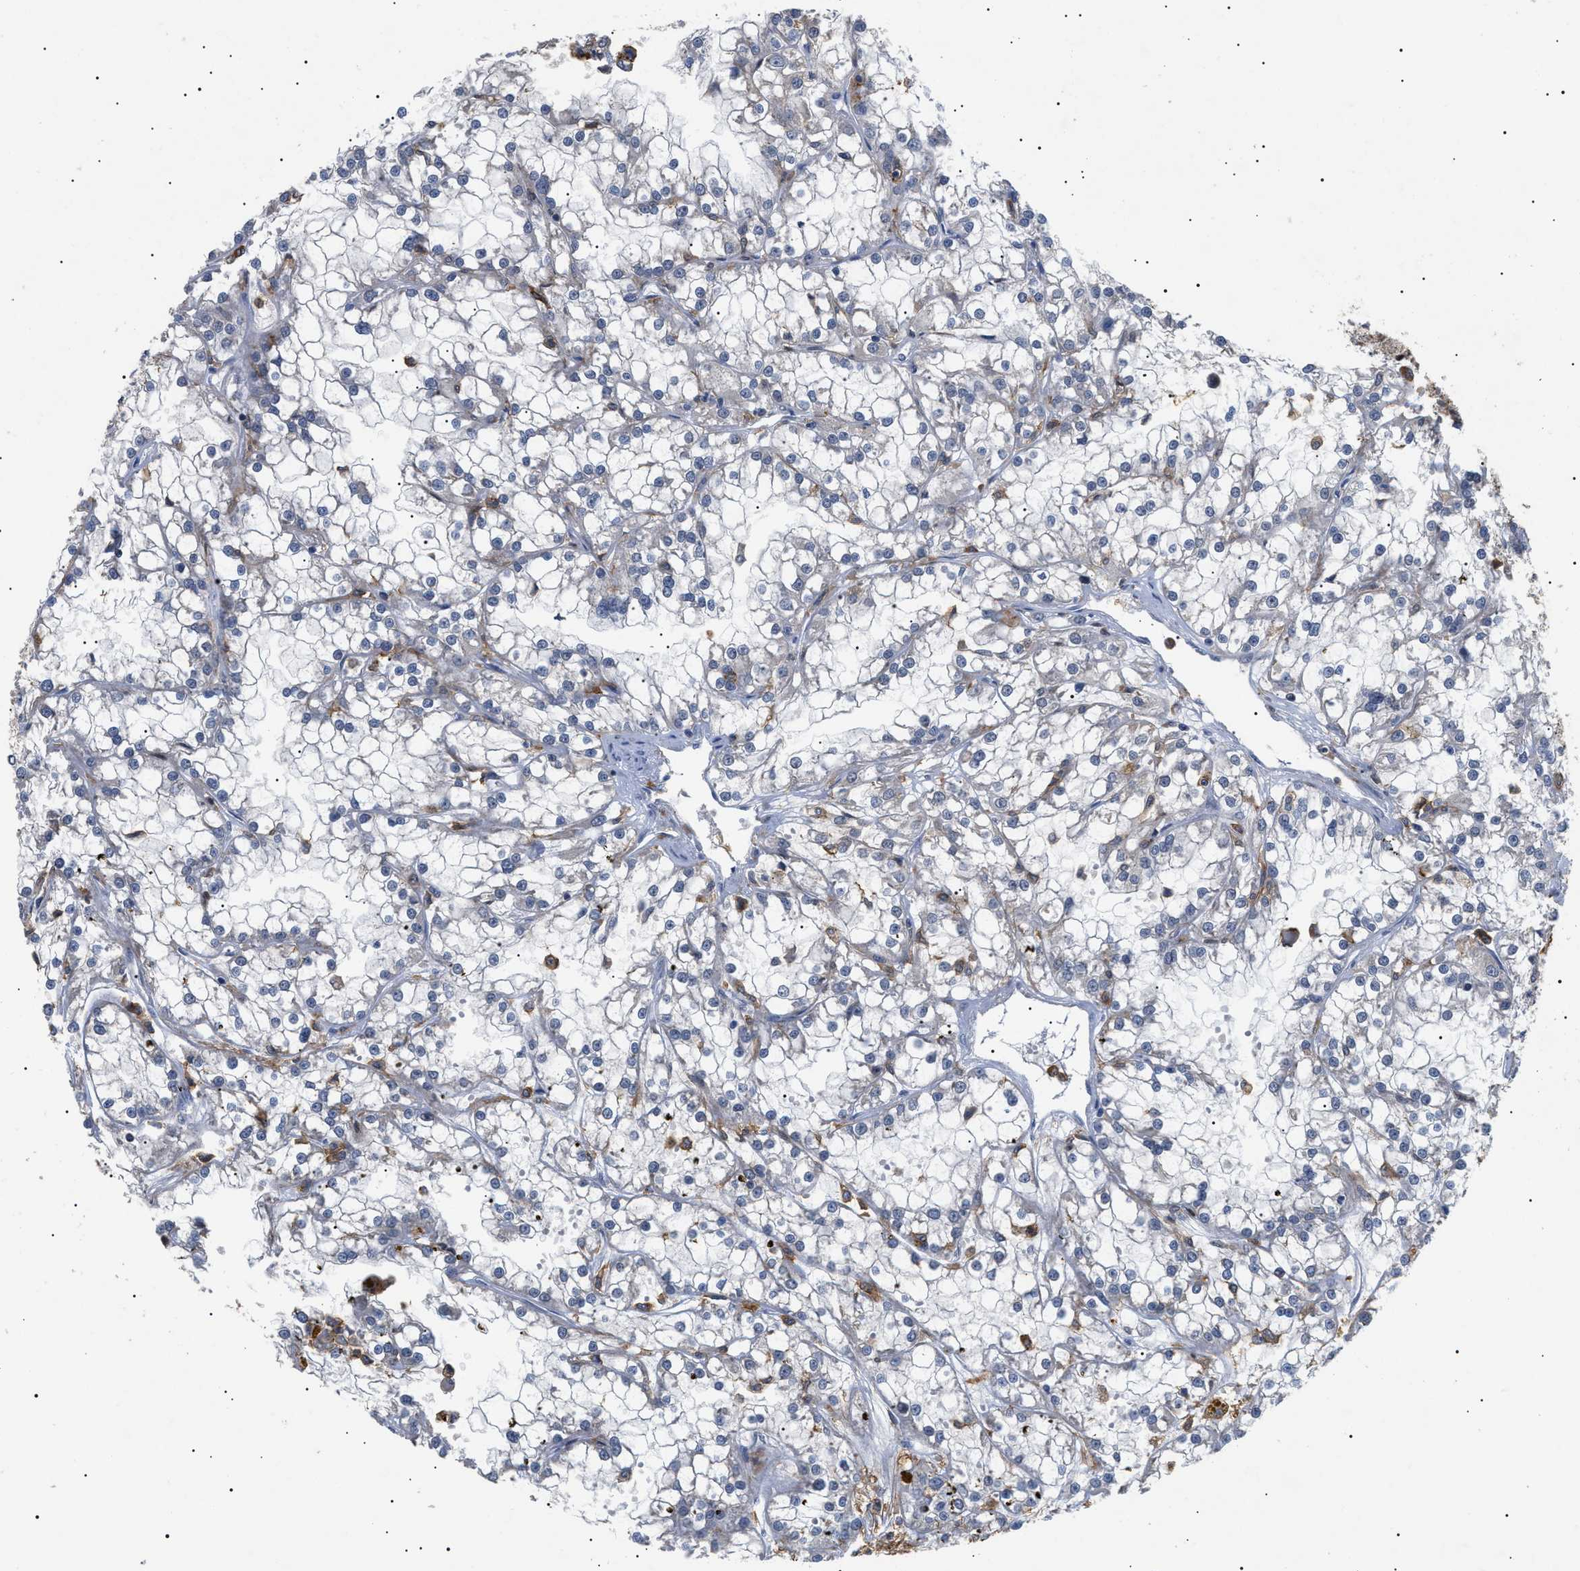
{"staining": {"intensity": "negative", "quantity": "none", "location": "none"}, "tissue": "renal cancer", "cell_type": "Tumor cells", "image_type": "cancer", "snomed": [{"axis": "morphology", "description": "Adenocarcinoma, NOS"}, {"axis": "topography", "description": "Kidney"}], "caption": "Adenocarcinoma (renal) was stained to show a protein in brown. There is no significant expression in tumor cells.", "gene": "CD300A", "patient": {"sex": "female", "age": 52}}